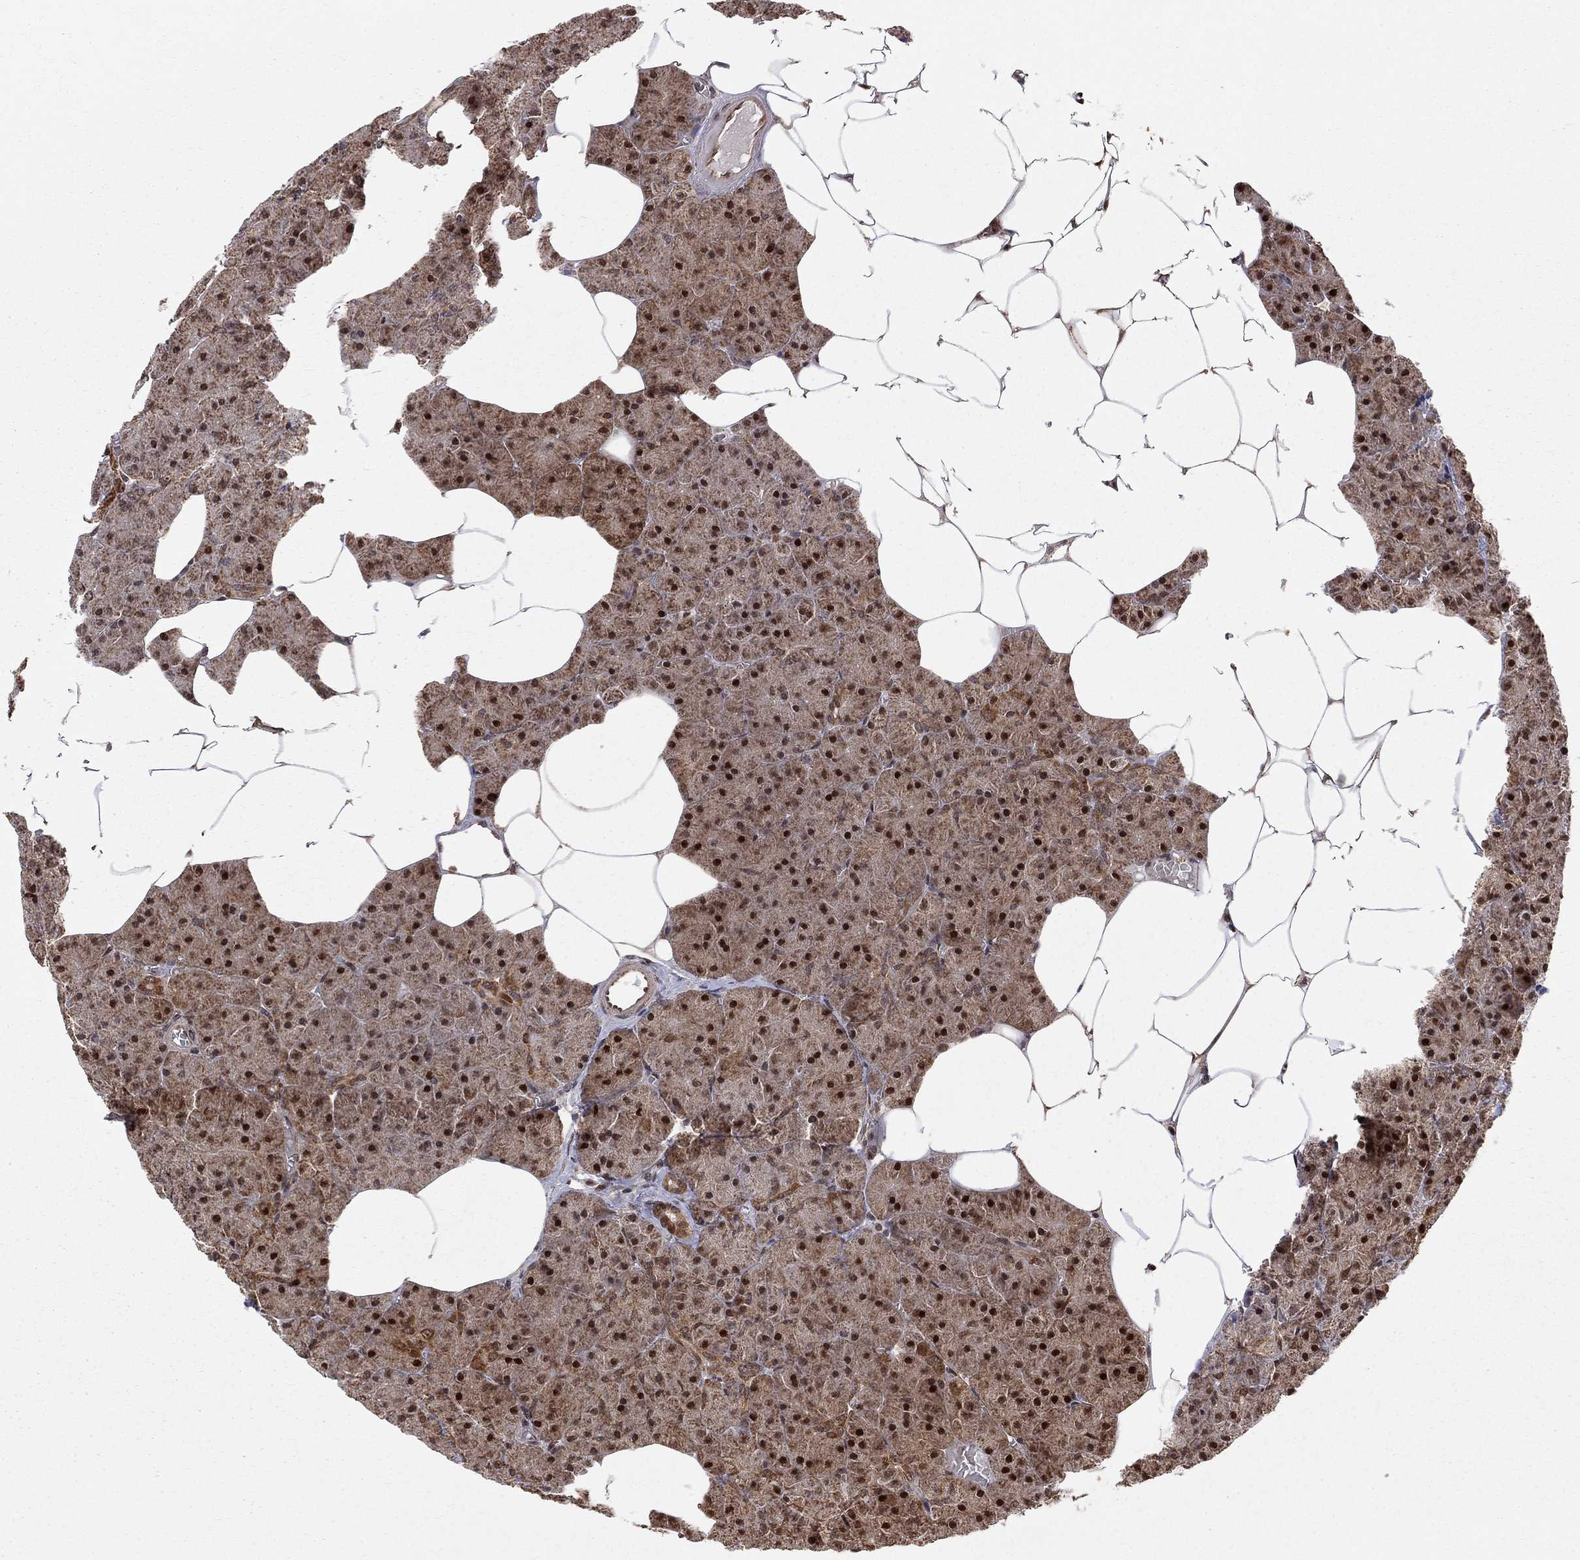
{"staining": {"intensity": "strong", "quantity": "25%-75%", "location": "nuclear"}, "tissue": "pancreas", "cell_type": "Exocrine glandular cells", "image_type": "normal", "snomed": [{"axis": "morphology", "description": "Normal tissue, NOS"}, {"axis": "topography", "description": "Pancreas"}], "caption": "Protein analysis of benign pancreas displays strong nuclear expression in approximately 25%-75% of exocrine glandular cells. Nuclei are stained in blue.", "gene": "ELOB", "patient": {"sex": "male", "age": 61}}